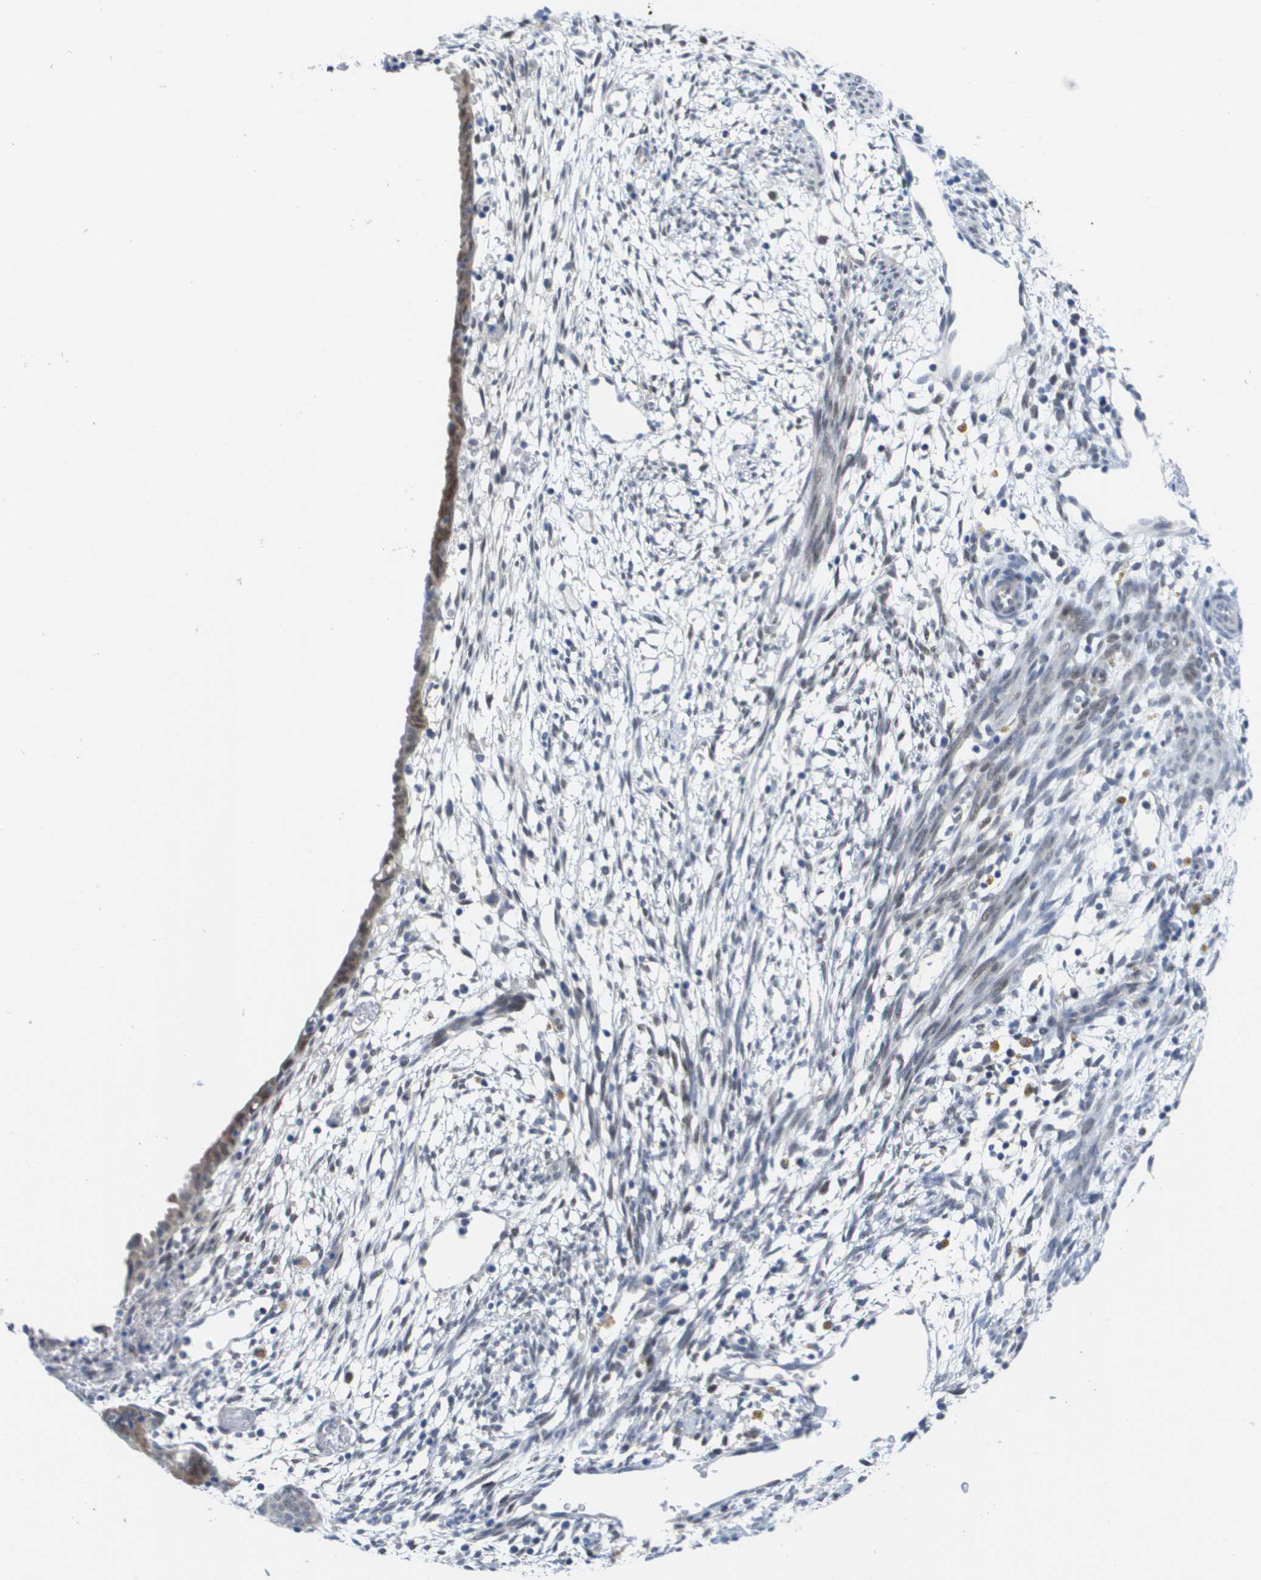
{"staining": {"intensity": "moderate", "quantity": "<25%", "location": "nuclear"}, "tissue": "endometrium", "cell_type": "Cells in endometrial stroma", "image_type": "normal", "snomed": [{"axis": "morphology", "description": "Normal tissue, NOS"}, {"axis": "morphology", "description": "Atrophy, NOS"}, {"axis": "topography", "description": "Uterus"}, {"axis": "topography", "description": "Endometrium"}], "caption": "Brown immunohistochemical staining in unremarkable human endometrium demonstrates moderate nuclear positivity in about <25% of cells in endometrial stroma.", "gene": "FKBP4", "patient": {"sex": "female", "age": 68}}